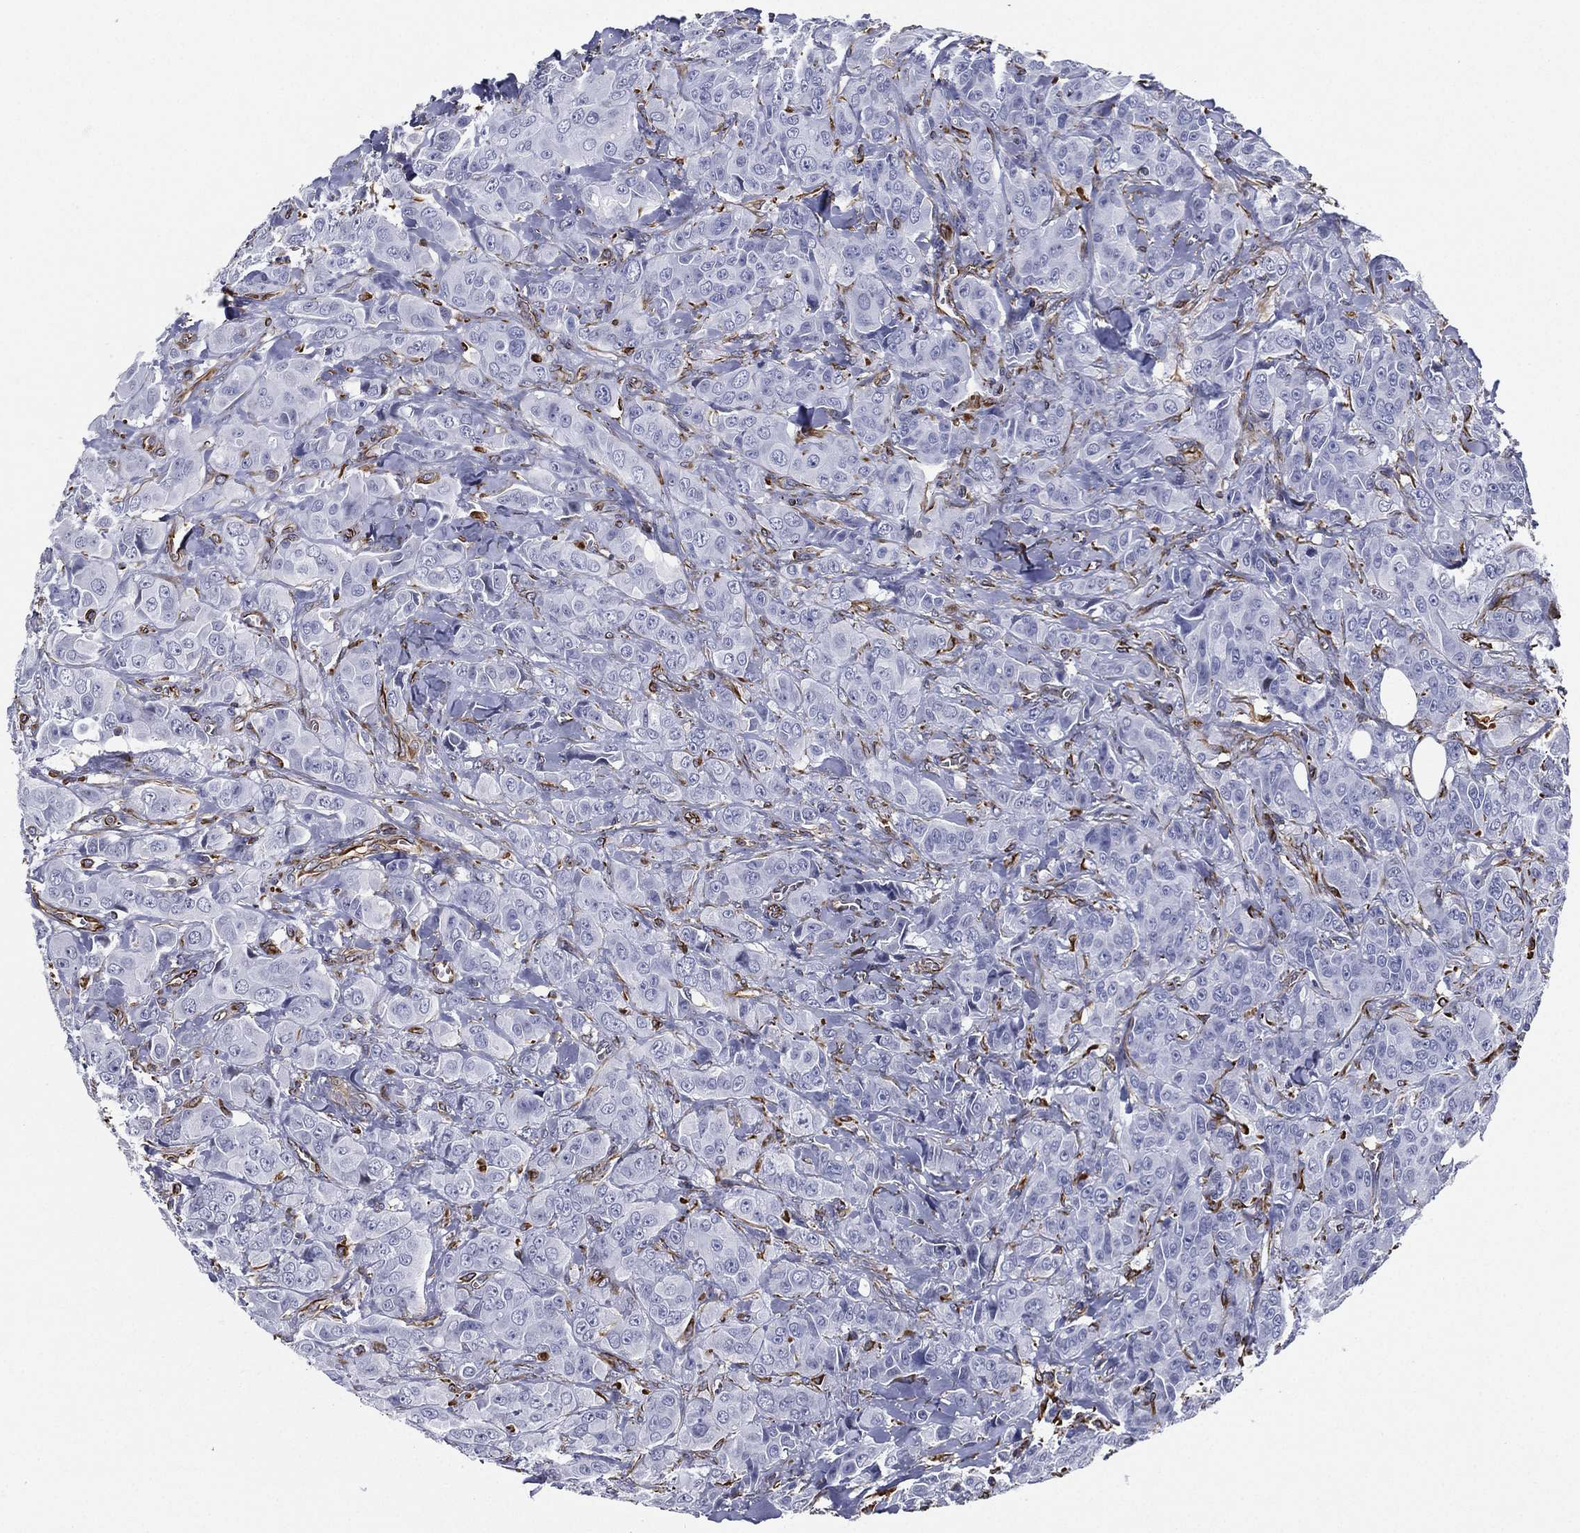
{"staining": {"intensity": "negative", "quantity": "none", "location": "none"}, "tissue": "breast cancer", "cell_type": "Tumor cells", "image_type": "cancer", "snomed": [{"axis": "morphology", "description": "Duct carcinoma"}, {"axis": "topography", "description": "Breast"}], "caption": "DAB (3,3'-diaminobenzidine) immunohistochemical staining of human breast cancer reveals no significant positivity in tumor cells.", "gene": "MAS1", "patient": {"sex": "female", "age": 43}}